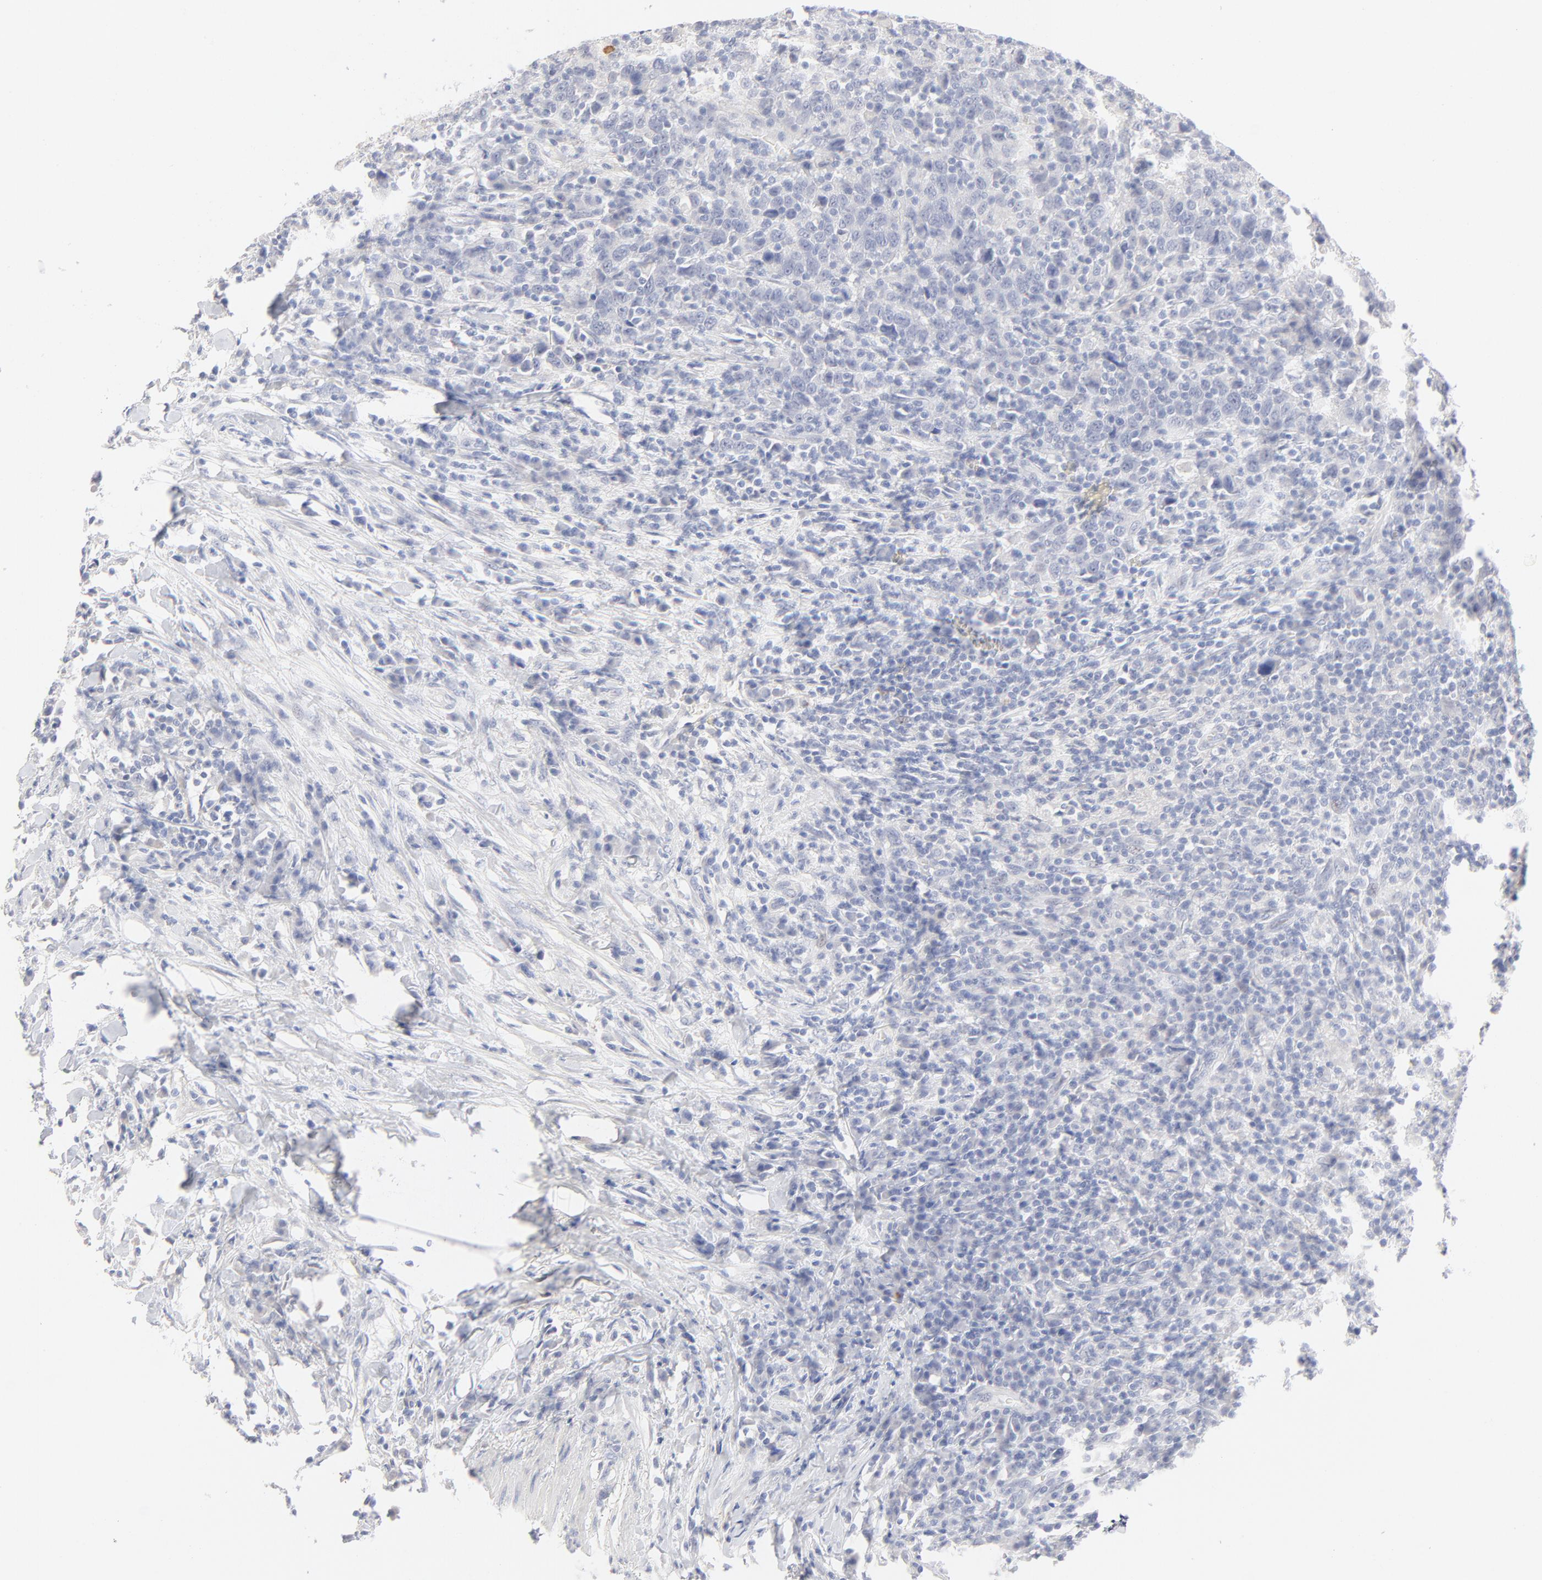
{"staining": {"intensity": "negative", "quantity": "none", "location": "none"}, "tissue": "urothelial cancer", "cell_type": "Tumor cells", "image_type": "cancer", "snomed": [{"axis": "morphology", "description": "Urothelial carcinoma, High grade"}, {"axis": "topography", "description": "Urinary bladder"}], "caption": "Immunohistochemistry of urothelial cancer exhibits no expression in tumor cells.", "gene": "ONECUT1", "patient": {"sex": "male", "age": 61}}